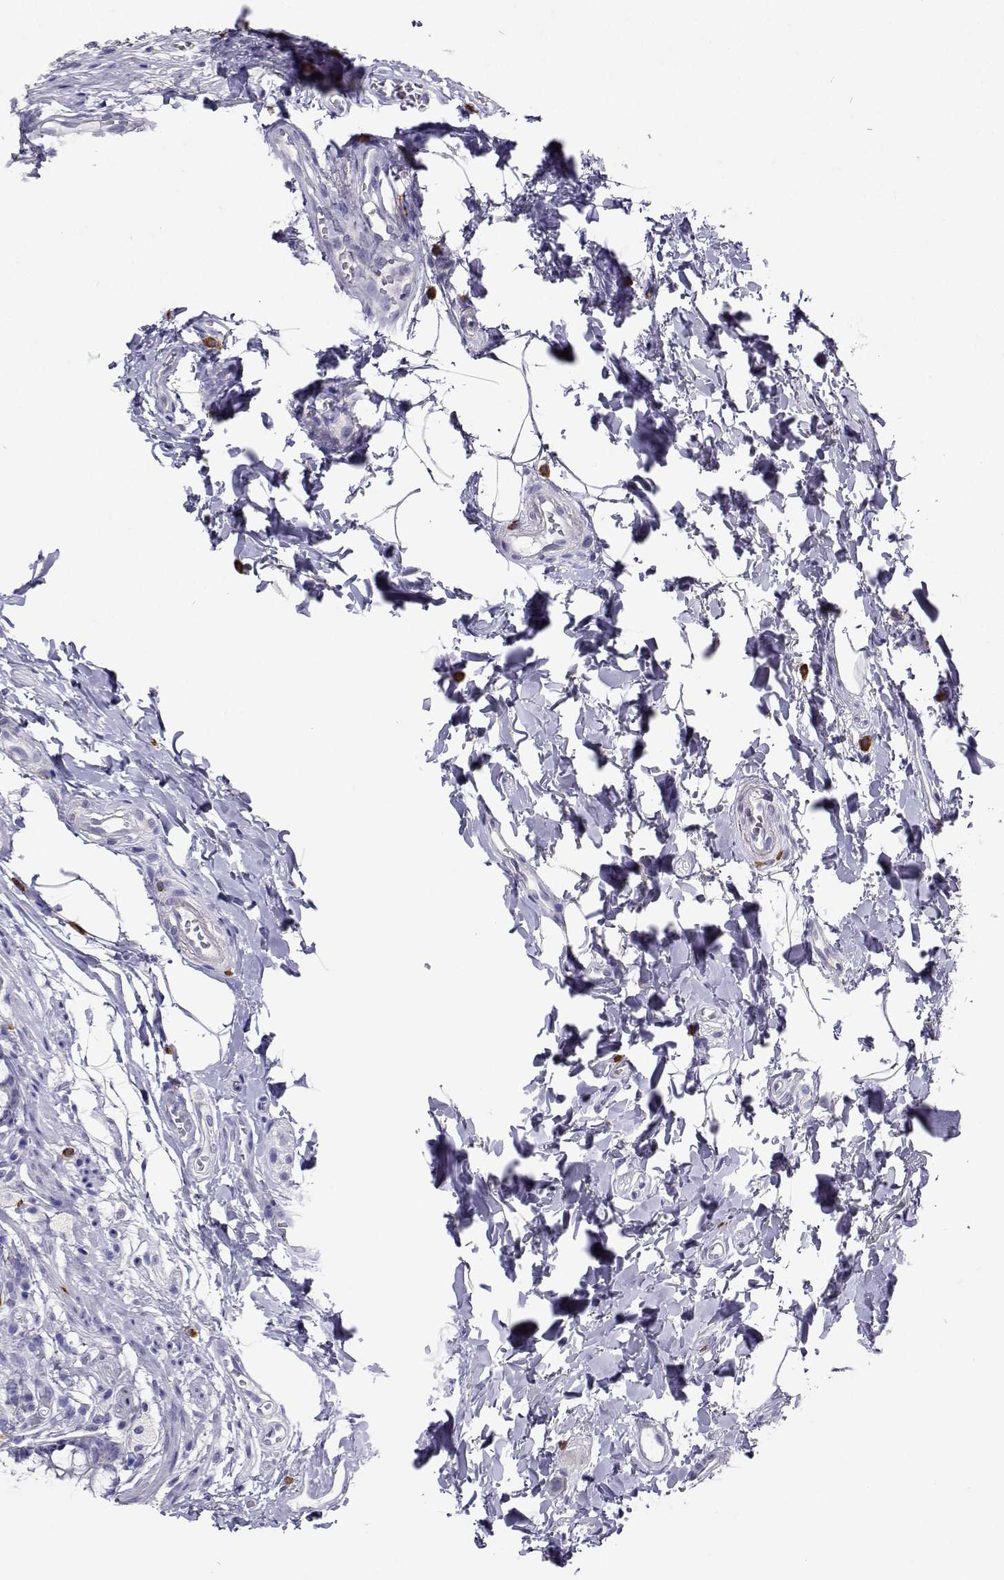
{"staining": {"intensity": "negative", "quantity": "none", "location": "none"}, "tissue": "rectum", "cell_type": "Glandular cells", "image_type": "normal", "snomed": [{"axis": "morphology", "description": "Normal tissue, NOS"}, {"axis": "topography", "description": "Rectum"}], "caption": "High power microscopy micrograph of an immunohistochemistry histopathology image of normal rectum, revealing no significant staining in glandular cells. (Brightfield microscopy of DAB immunohistochemistry at high magnification).", "gene": "CFAP44", "patient": {"sex": "female", "age": 62}}